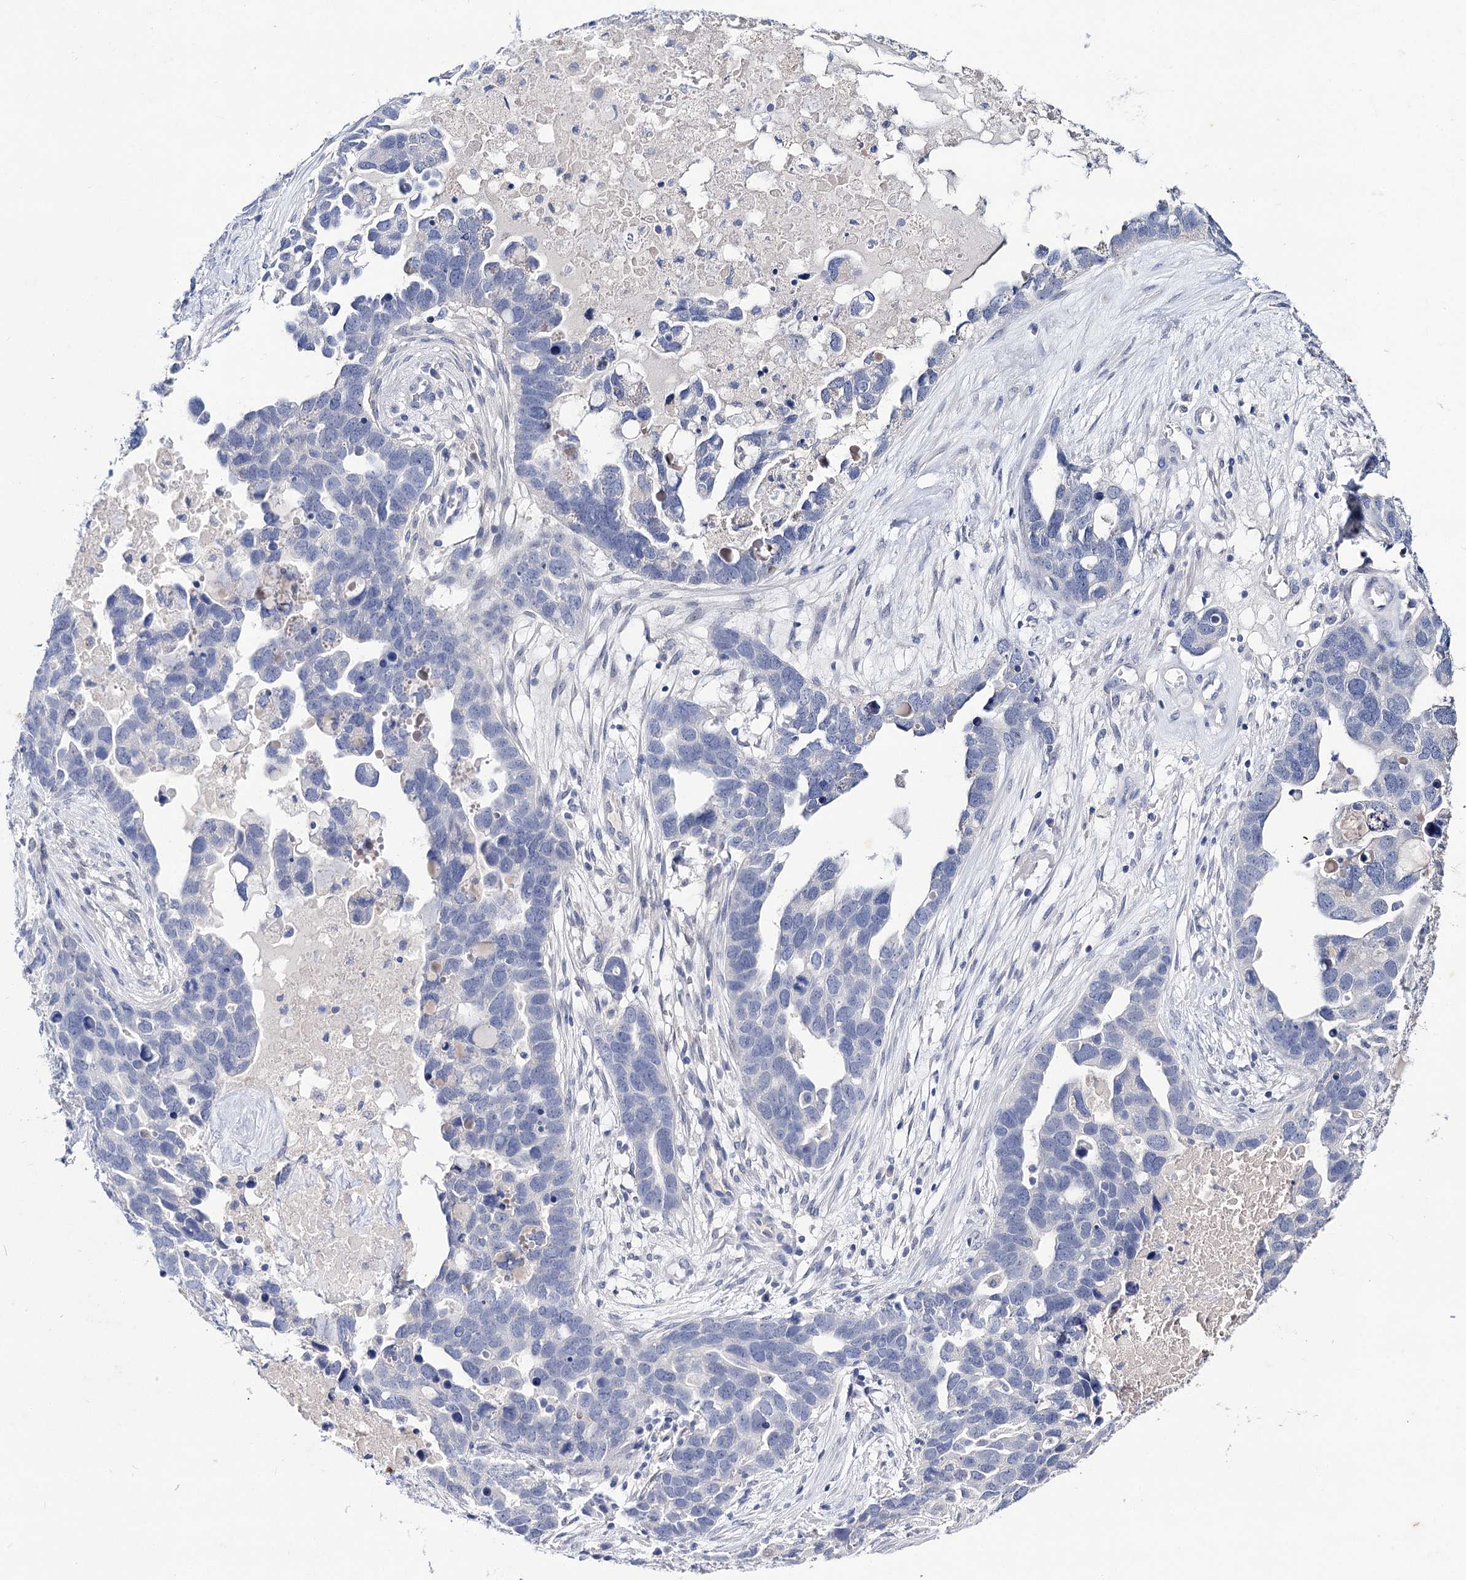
{"staining": {"intensity": "negative", "quantity": "none", "location": "none"}, "tissue": "ovarian cancer", "cell_type": "Tumor cells", "image_type": "cancer", "snomed": [{"axis": "morphology", "description": "Cystadenocarcinoma, serous, NOS"}, {"axis": "topography", "description": "Ovary"}], "caption": "The photomicrograph reveals no significant staining in tumor cells of ovarian cancer (serous cystadenocarcinoma).", "gene": "LYZL4", "patient": {"sex": "female", "age": 54}}